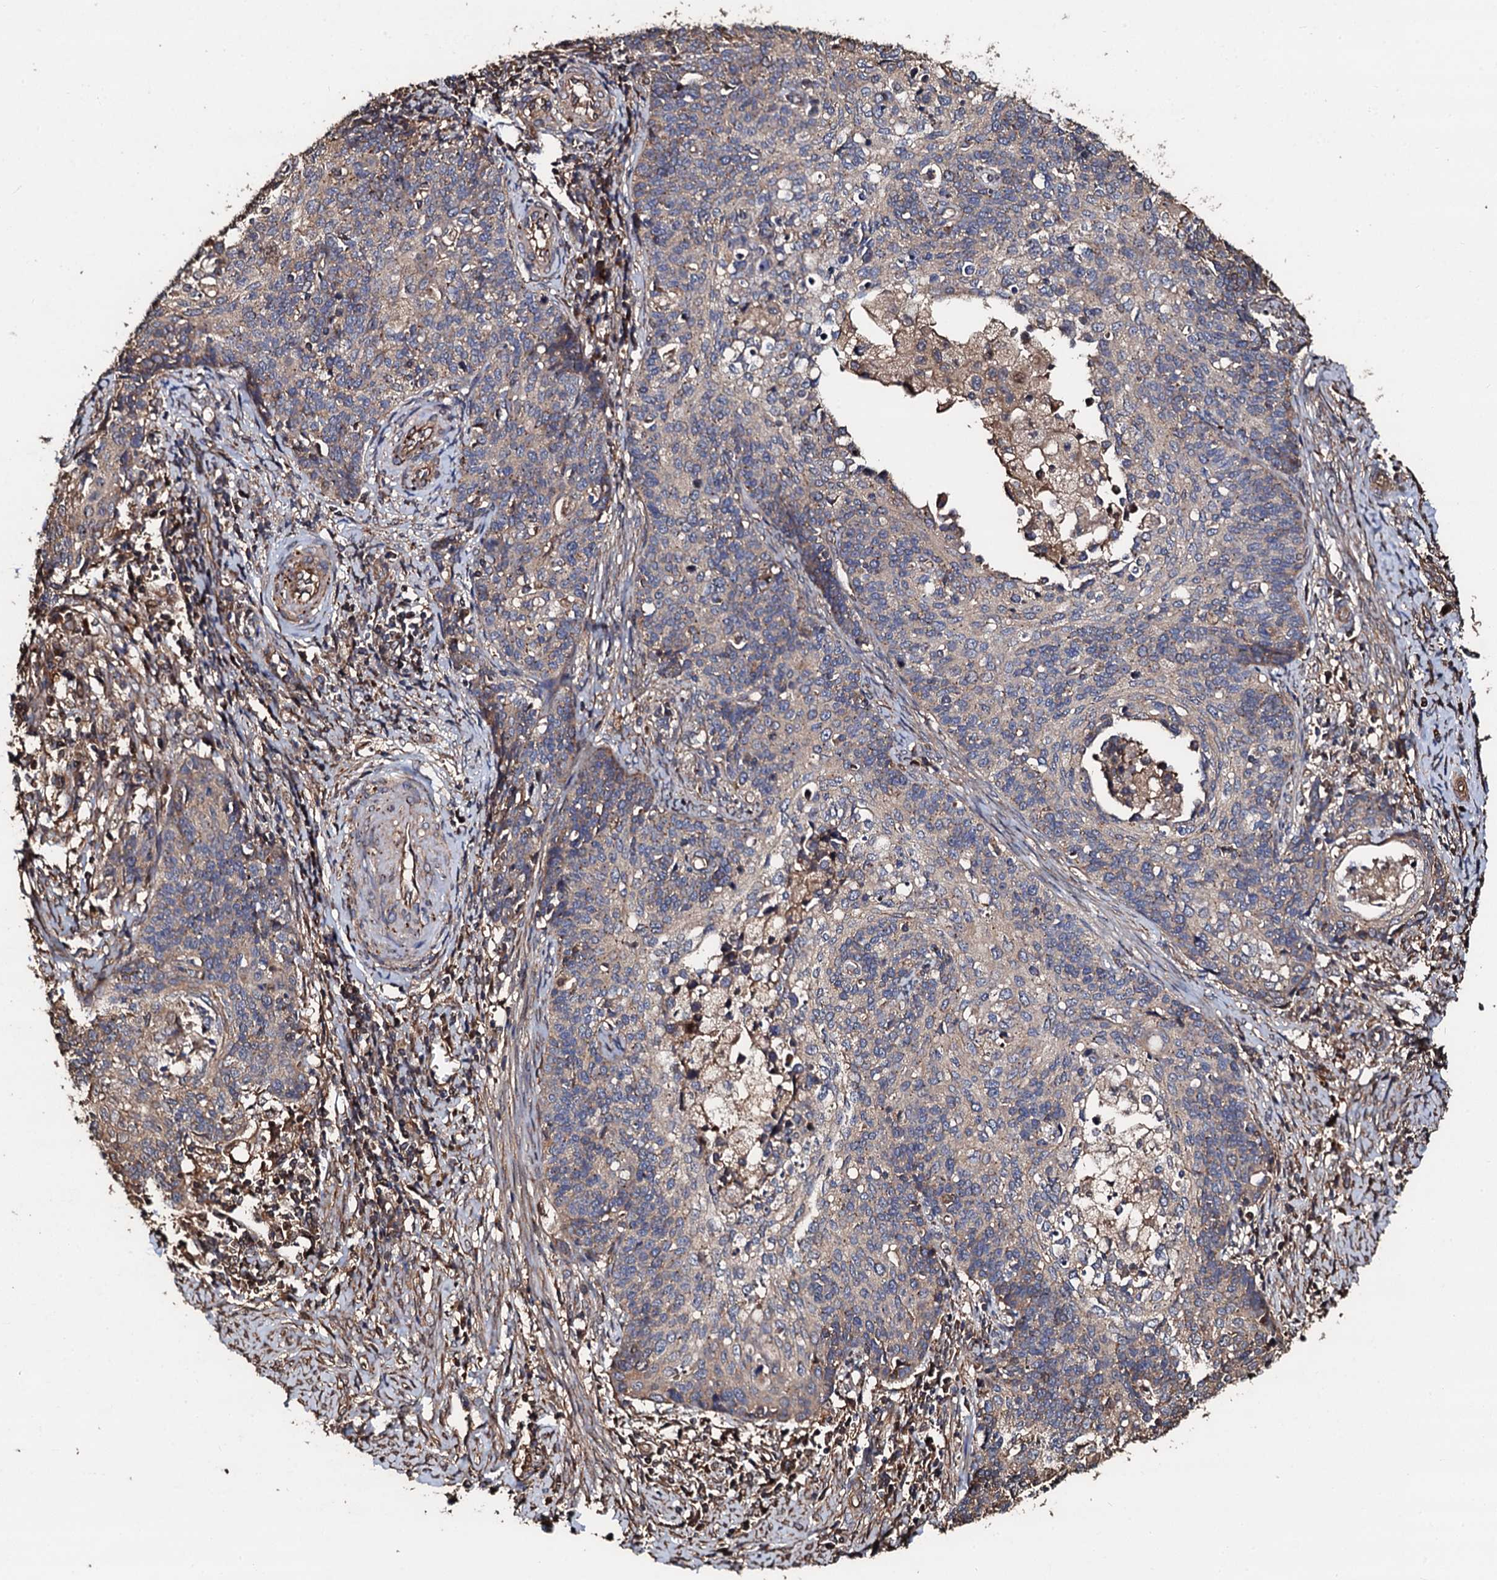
{"staining": {"intensity": "weak", "quantity": "<25%", "location": "cytoplasmic/membranous"}, "tissue": "cervical cancer", "cell_type": "Tumor cells", "image_type": "cancer", "snomed": [{"axis": "morphology", "description": "Squamous cell carcinoma, NOS"}, {"axis": "topography", "description": "Cervix"}], "caption": "Immunohistochemical staining of human cervical cancer (squamous cell carcinoma) exhibits no significant staining in tumor cells.", "gene": "CKAP5", "patient": {"sex": "female", "age": 39}}